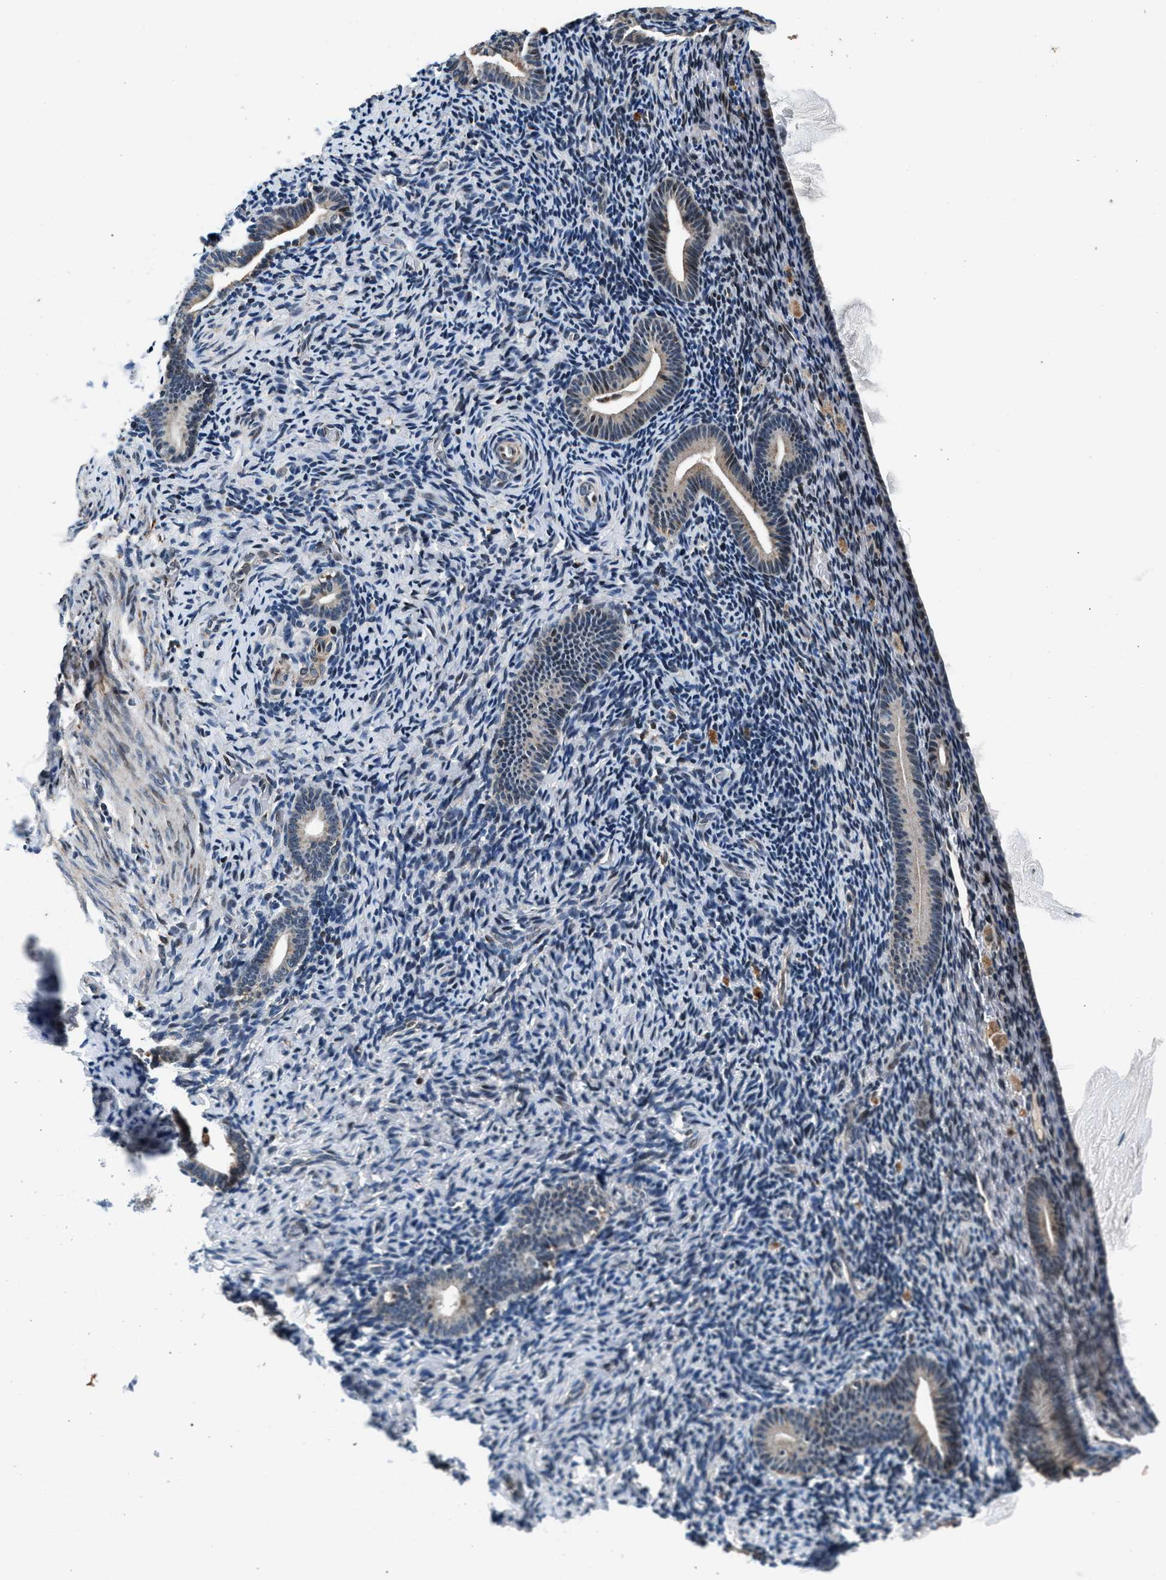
{"staining": {"intensity": "moderate", "quantity": "25%-75%", "location": "nuclear"}, "tissue": "endometrium", "cell_type": "Cells in endometrial stroma", "image_type": "normal", "snomed": [{"axis": "morphology", "description": "Normal tissue, NOS"}, {"axis": "topography", "description": "Endometrium"}], "caption": "A histopathology image of endometrium stained for a protein displays moderate nuclear brown staining in cells in endometrial stroma. The protein of interest is shown in brown color, while the nuclei are stained blue.", "gene": "PRRC2B", "patient": {"sex": "female", "age": 51}}